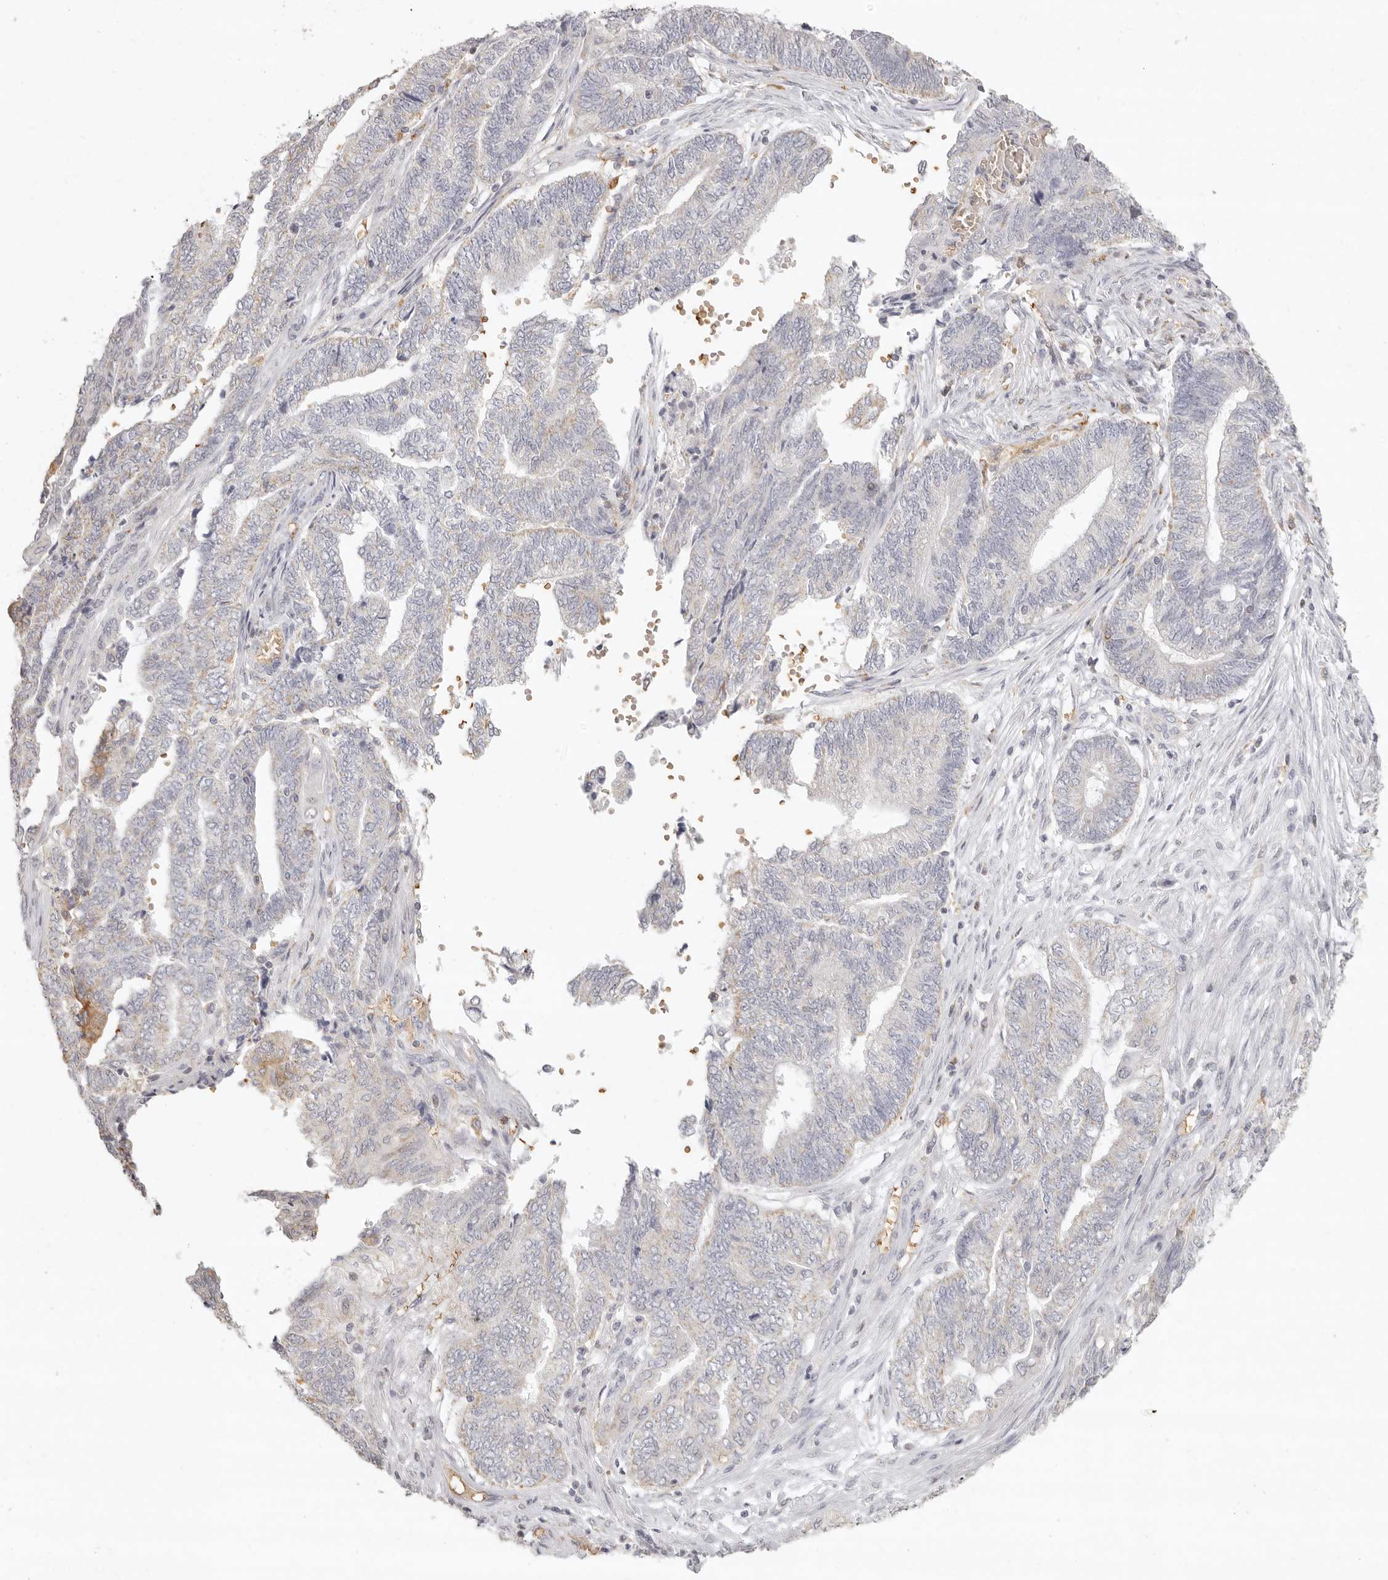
{"staining": {"intensity": "moderate", "quantity": "<25%", "location": "cytoplasmic/membranous"}, "tissue": "endometrial cancer", "cell_type": "Tumor cells", "image_type": "cancer", "snomed": [{"axis": "morphology", "description": "Adenocarcinoma, NOS"}, {"axis": "topography", "description": "Uterus"}, {"axis": "topography", "description": "Endometrium"}], "caption": "Tumor cells show low levels of moderate cytoplasmic/membranous expression in about <25% of cells in human endometrial cancer (adenocarcinoma).", "gene": "NIBAN1", "patient": {"sex": "female", "age": 70}}